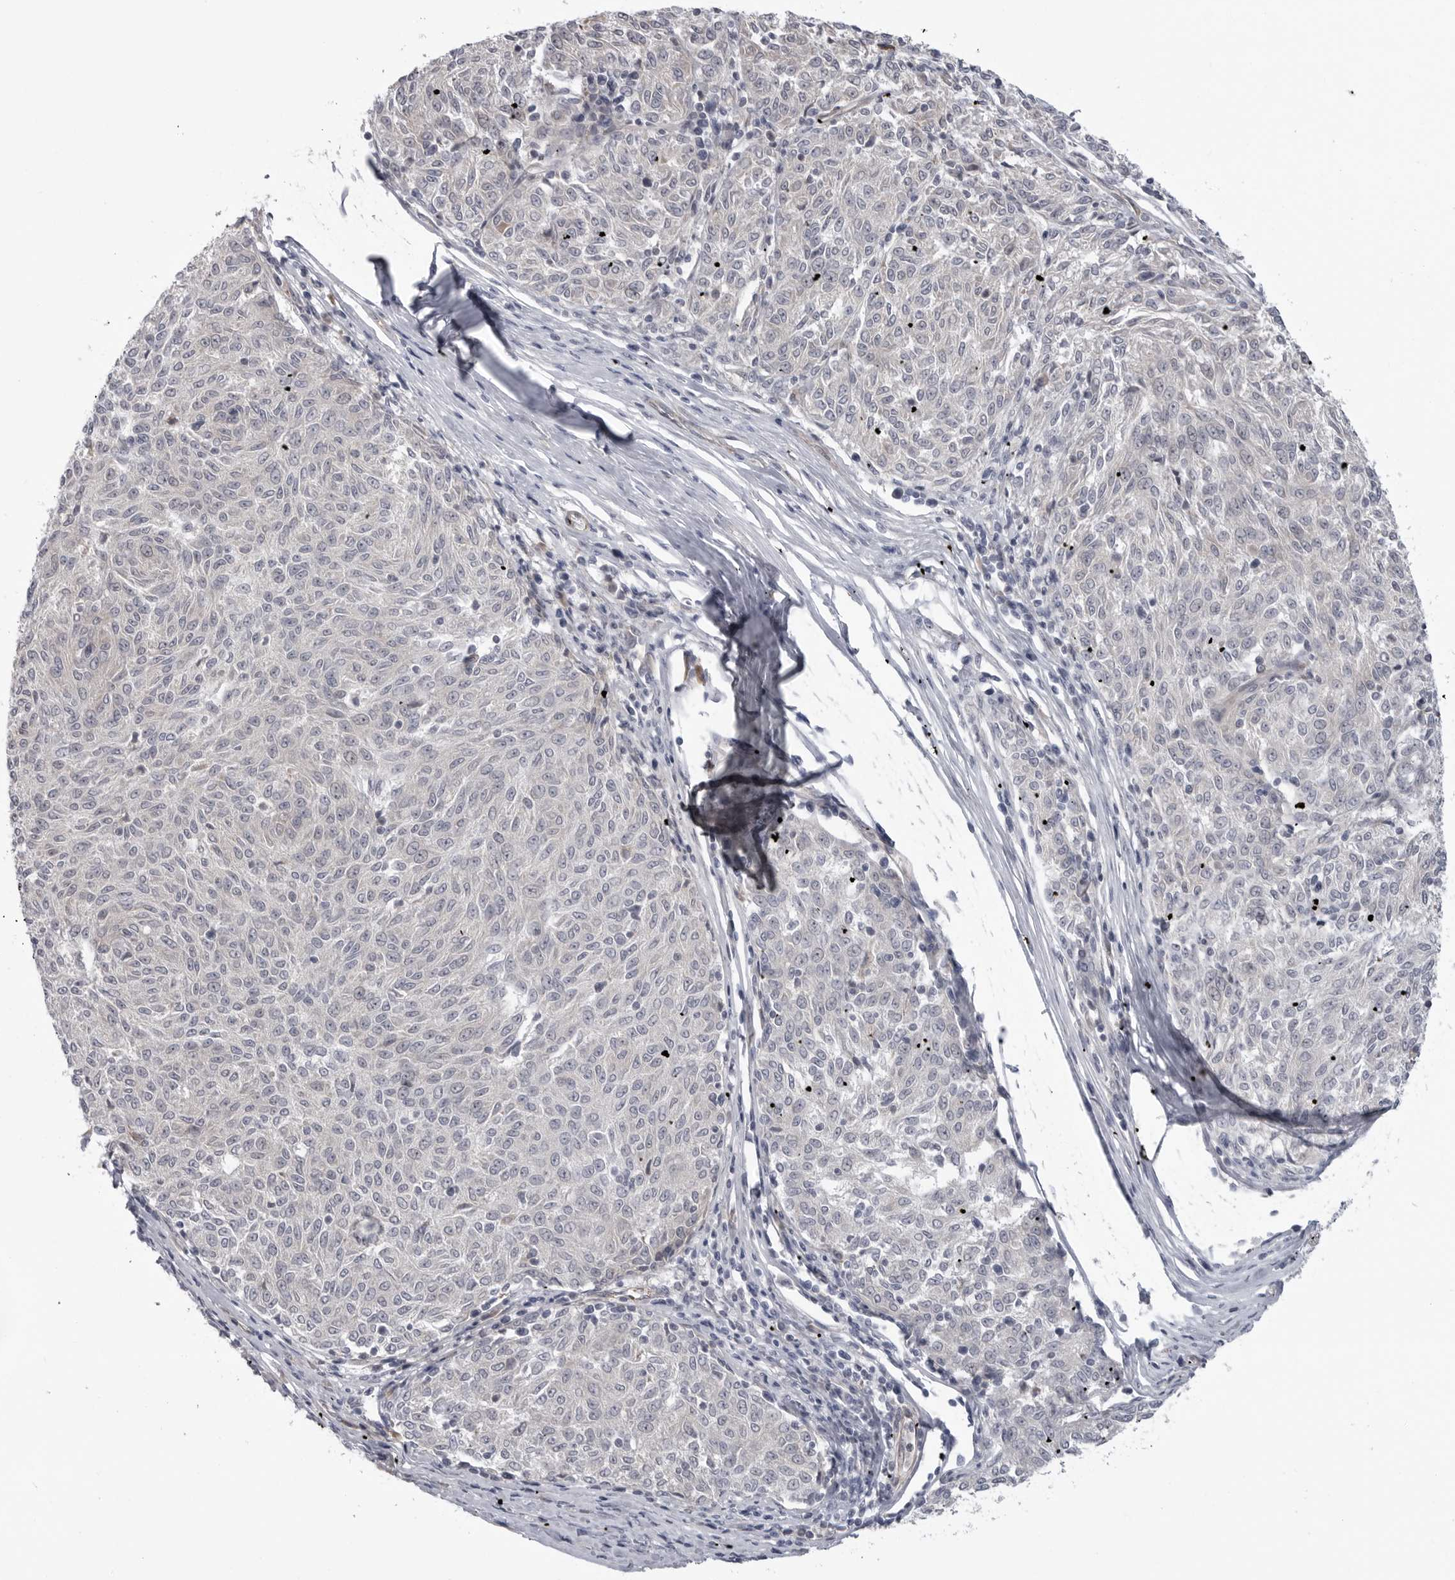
{"staining": {"intensity": "negative", "quantity": "none", "location": "none"}, "tissue": "melanoma", "cell_type": "Tumor cells", "image_type": "cancer", "snomed": [{"axis": "morphology", "description": "Malignant melanoma, NOS"}, {"axis": "topography", "description": "Skin"}], "caption": "IHC photomicrograph of neoplastic tissue: melanoma stained with DAB (3,3'-diaminobenzidine) displays no significant protein expression in tumor cells.", "gene": "SCP2", "patient": {"sex": "female", "age": 72}}